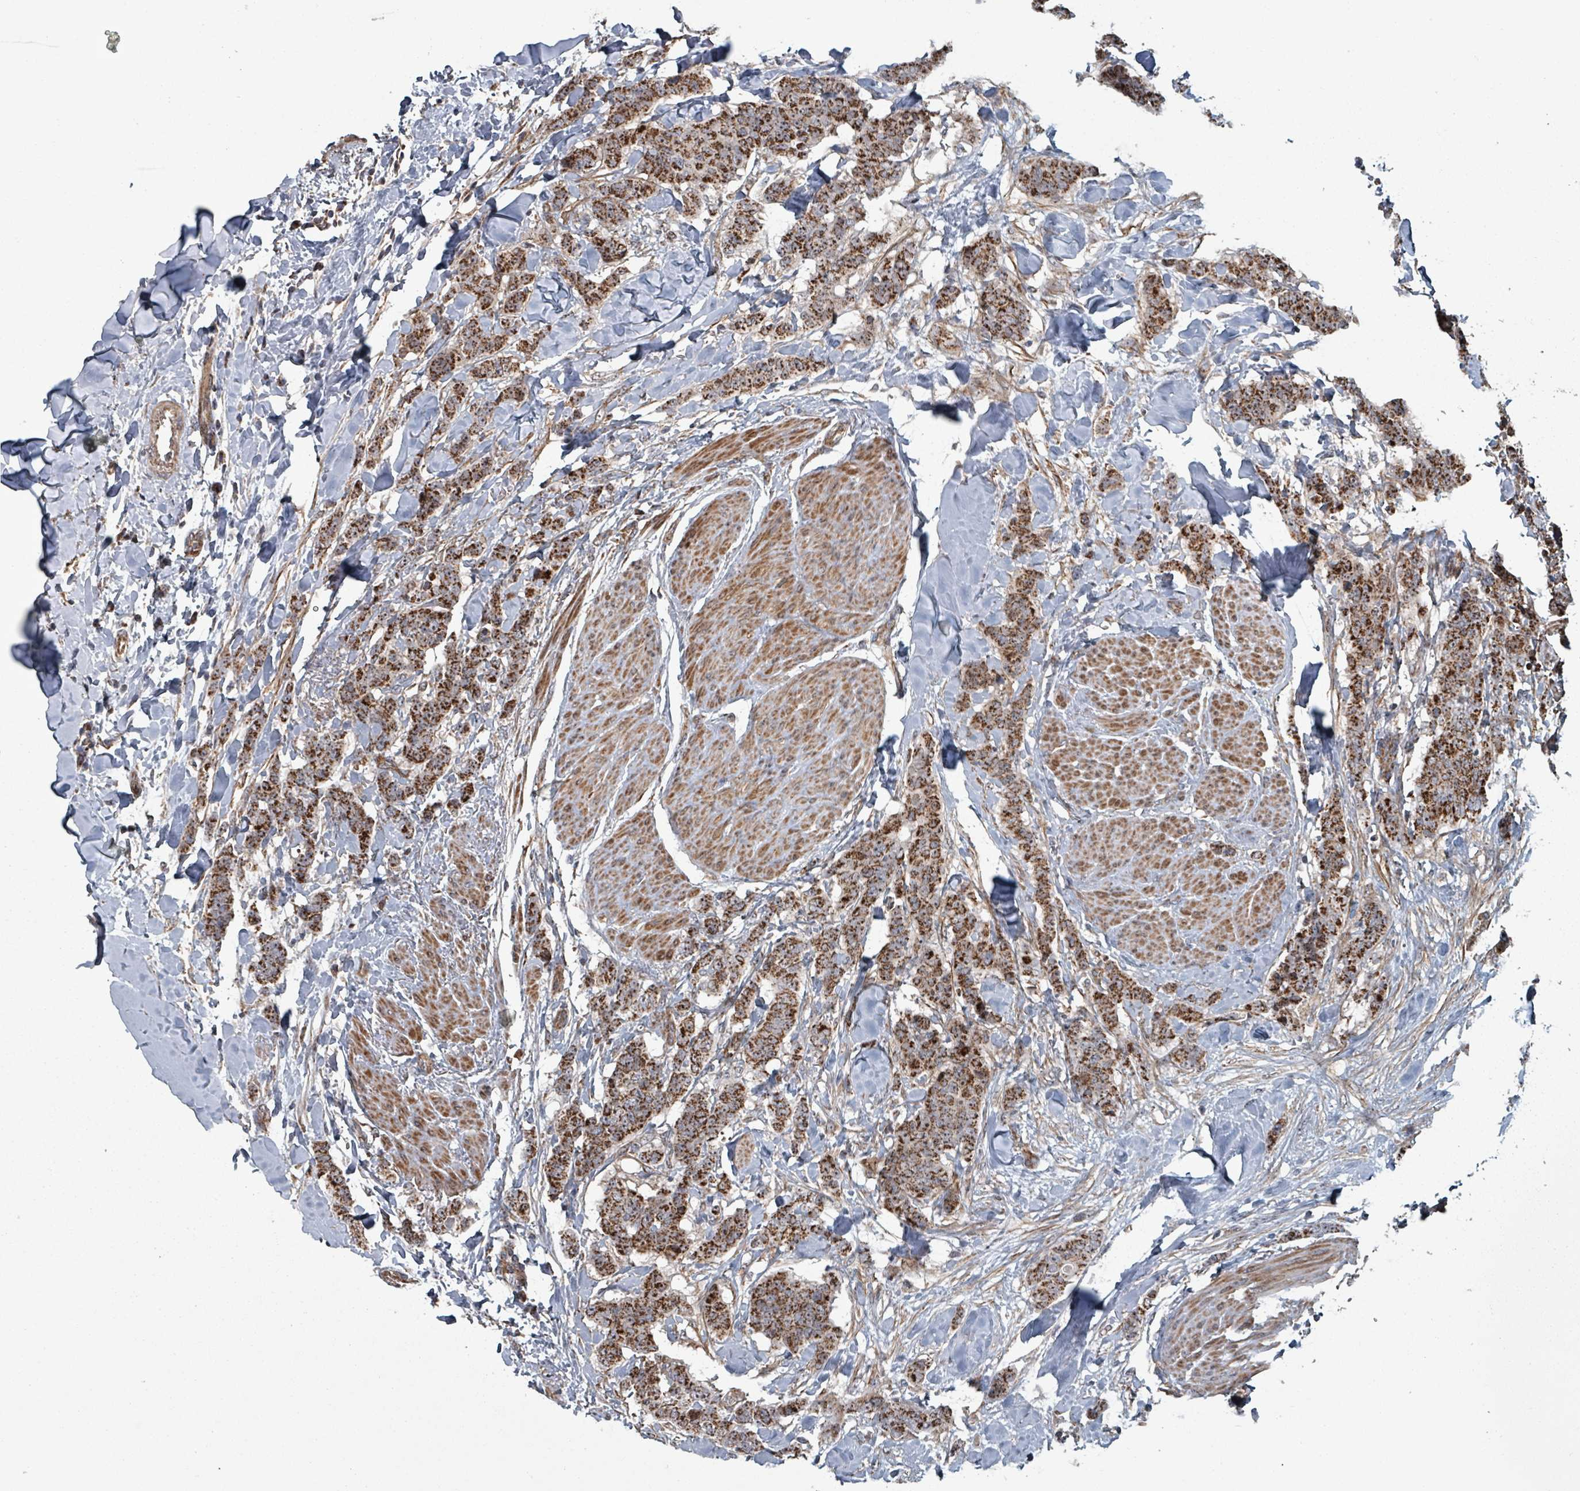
{"staining": {"intensity": "strong", "quantity": ">75%", "location": "cytoplasmic/membranous"}, "tissue": "breast cancer", "cell_type": "Tumor cells", "image_type": "cancer", "snomed": [{"axis": "morphology", "description": "Duct carcinoma"}, {"axis": "topography", "description": "Breast"}], "caption": "Immunohistochemical staining of human breast cancer displays high levels of strong cytoplasmic/membranous protein staining in approximately >75% of tumor cells.", "gene": "MRPL4", "patient": {"sex": "female", "age": 40}}